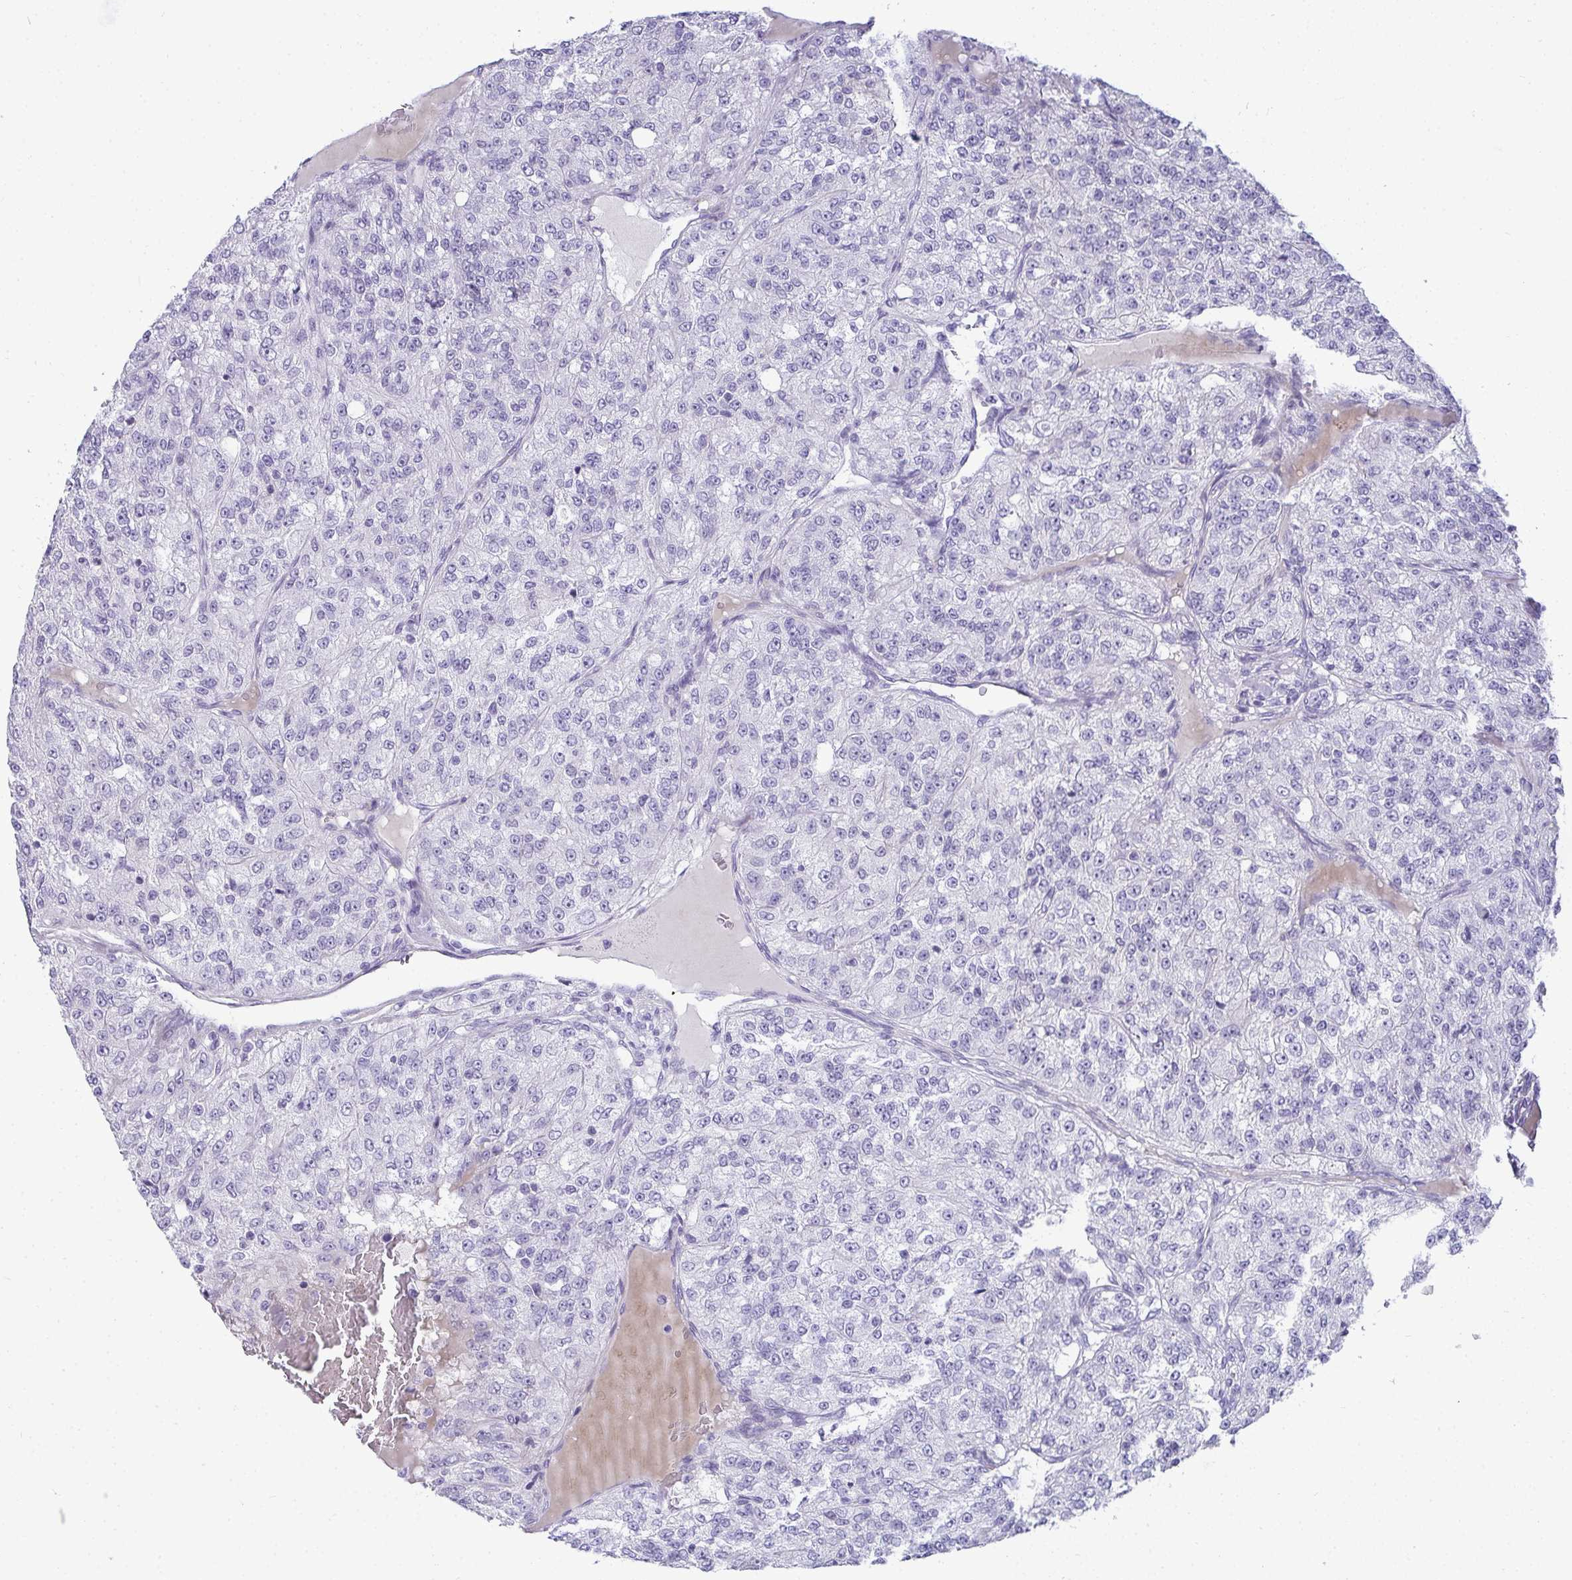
{"staining": {"intensity": "negative", "quantity": "none", "location": "none"}, "tissue": "renal cancer", "cell_type": "Tumor cells", "image_type": "cancer", "snomed": [{"axis": "morphology", "description": "Adenocarcinoma, NOS"}, {"axis": "topography", "description": "Kidney"}], "caption": "Tumor cells show no significant protein expression in renal cancer (adenocarcinoma).", "gene": "AK5", "patient": {"sex": "female", "age": 63}}